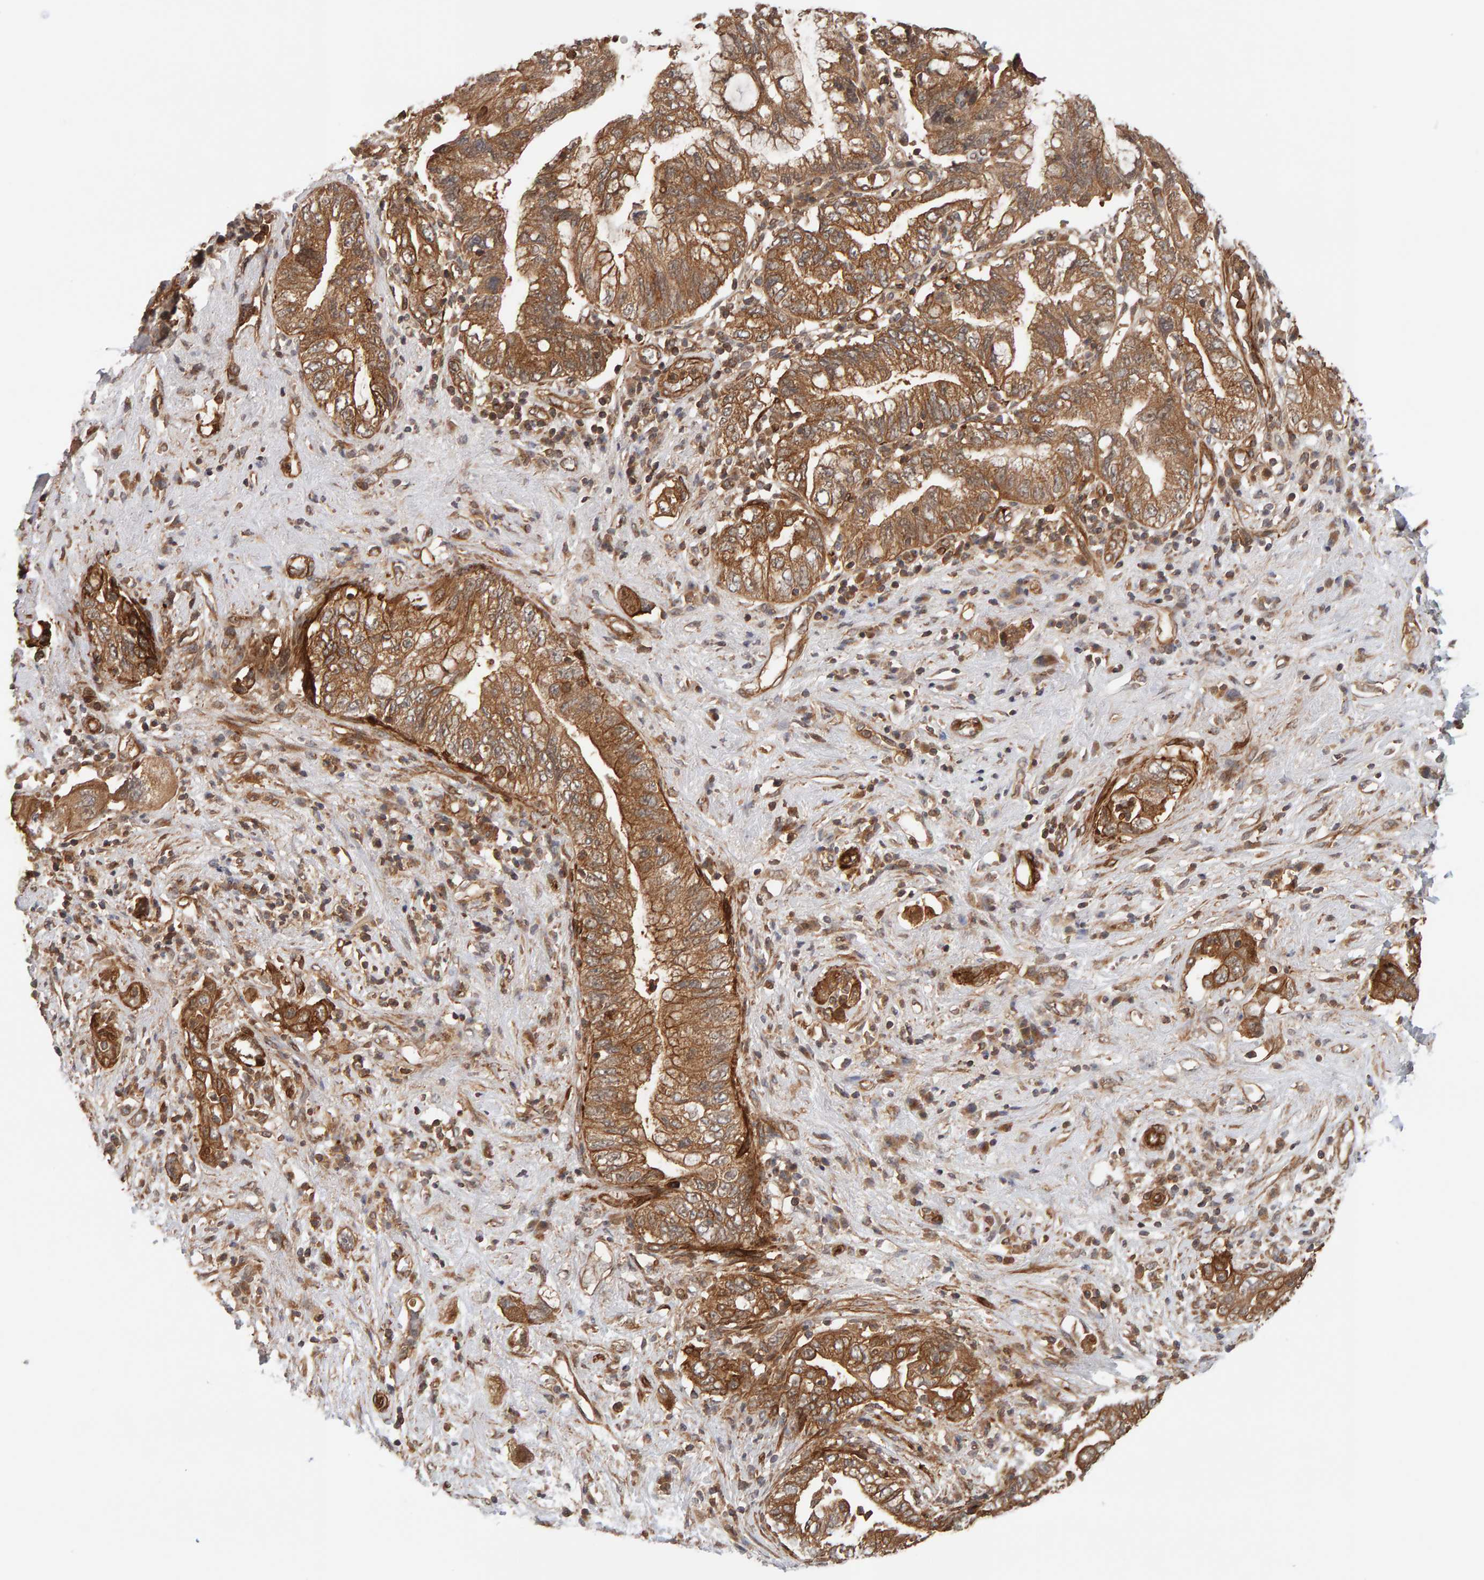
{"staining": {"intensity": "moderate", "quantity": ">75%", "location": "cytoplasmic/membranous"}, "tissue": "pancreatic cancer", "cell_type": "Tumor cells", "image_type": "cancer", "snomed": [{"axis": "morphology", "description": "Adenocarcinoma, NOS"}, {"axis": "topography", "description": "Pancreas"}], "caption": "An image of adenocarcinoma (pancreatic) stained for a protein shows moderate cytoplasmic/membranous brown staining in tumor cells.", "gene": "SYNRG", "patient": {"sex": "female", "age": 73}}